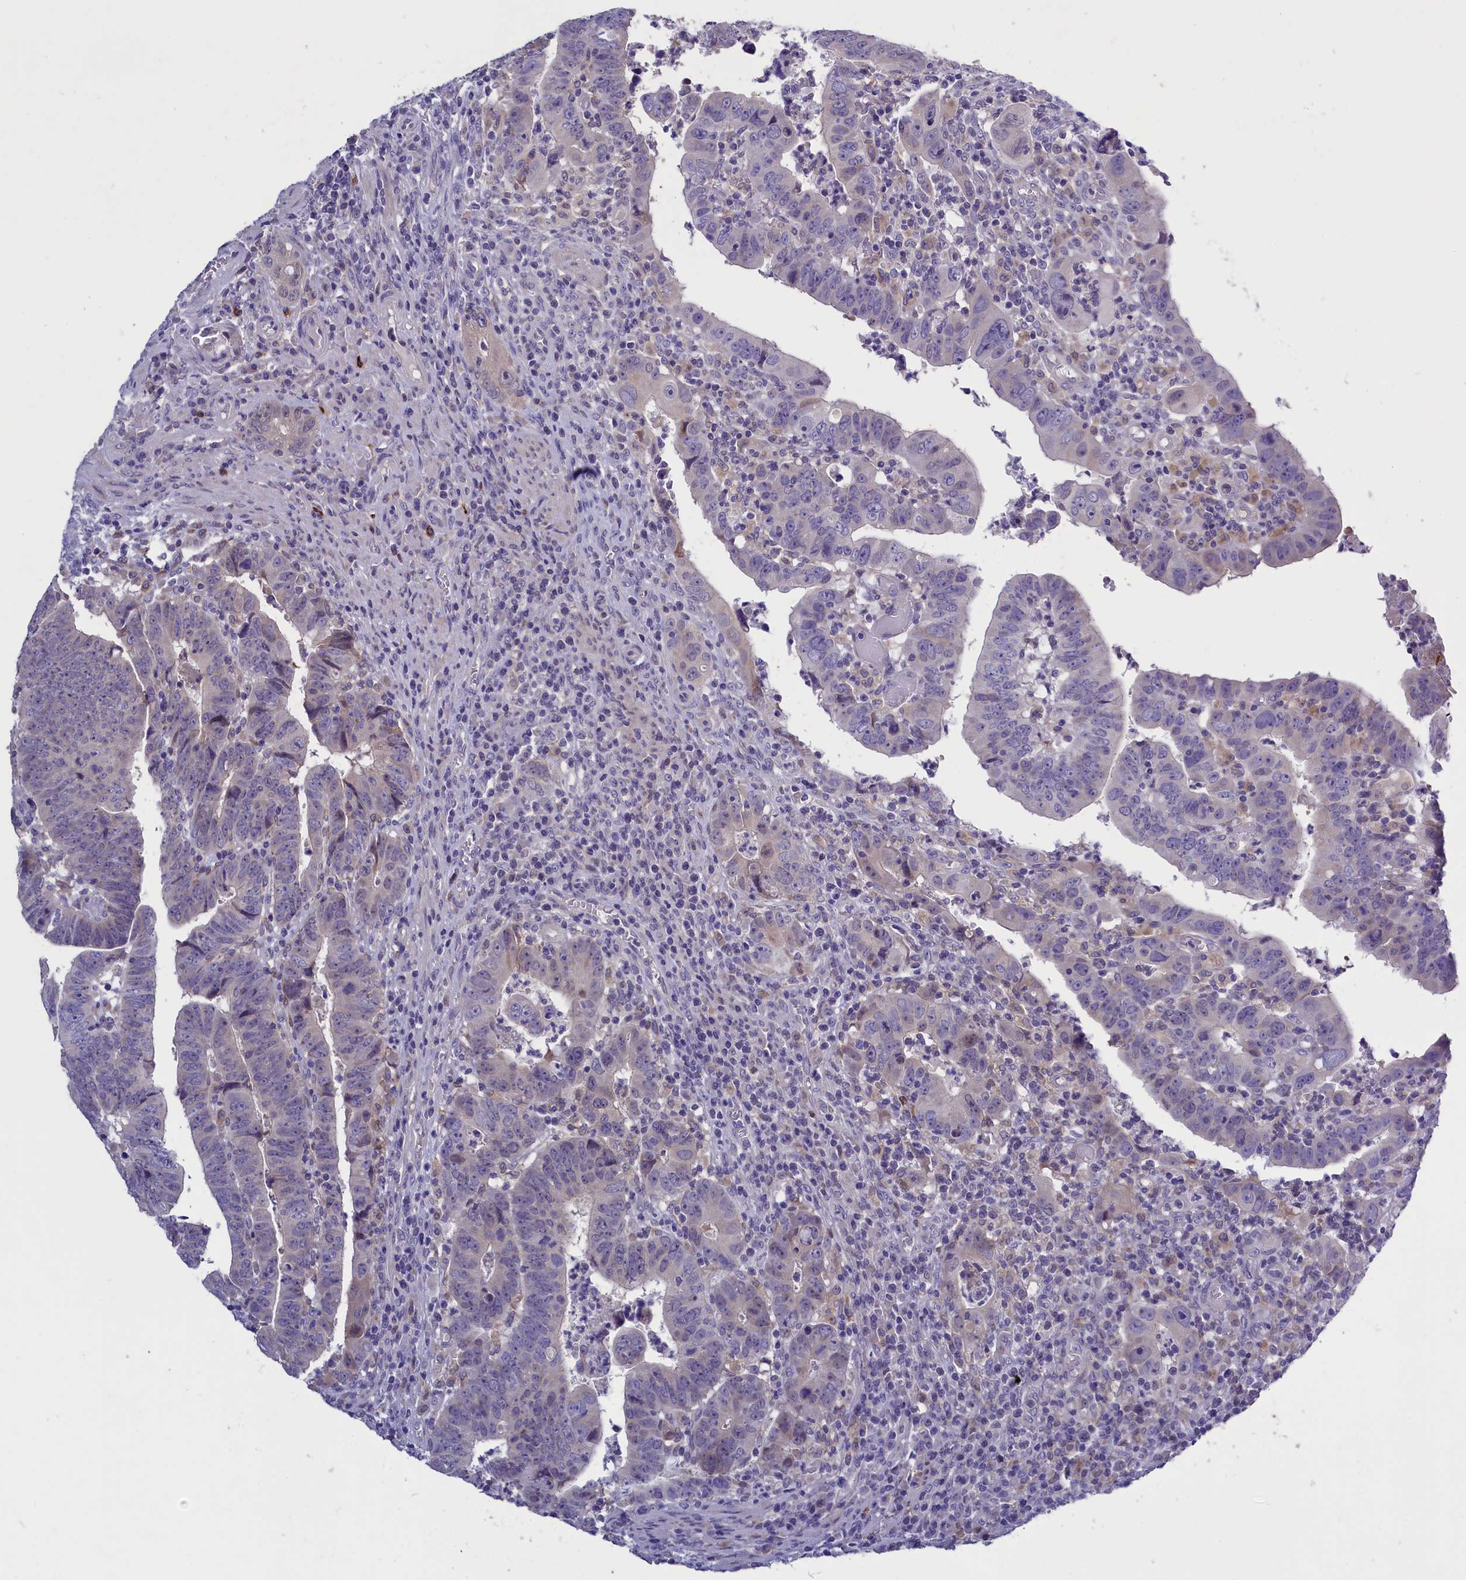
{"staining": {"intensity": "negative", "quantity": "none", "location": "none"}, "tissue": "colorectal cancer", "cell_type": "Tumor cells", "image_type": "cancer", "snomed": [{"axis": "morphology", "description": "Normal tissue, NOS"}, {"axis": "morphology", "description": "Adenocarcinoma, NOS"}, {"axis": "topography", "description": "Rectum"}], "caption": "Immunohistochemistry (IHC) of human colorectal adenocarcinoma demonstrates no staining in tumor cells.", "gene": "ENPP6", "patient": {"sex": "female", "age": 65}}